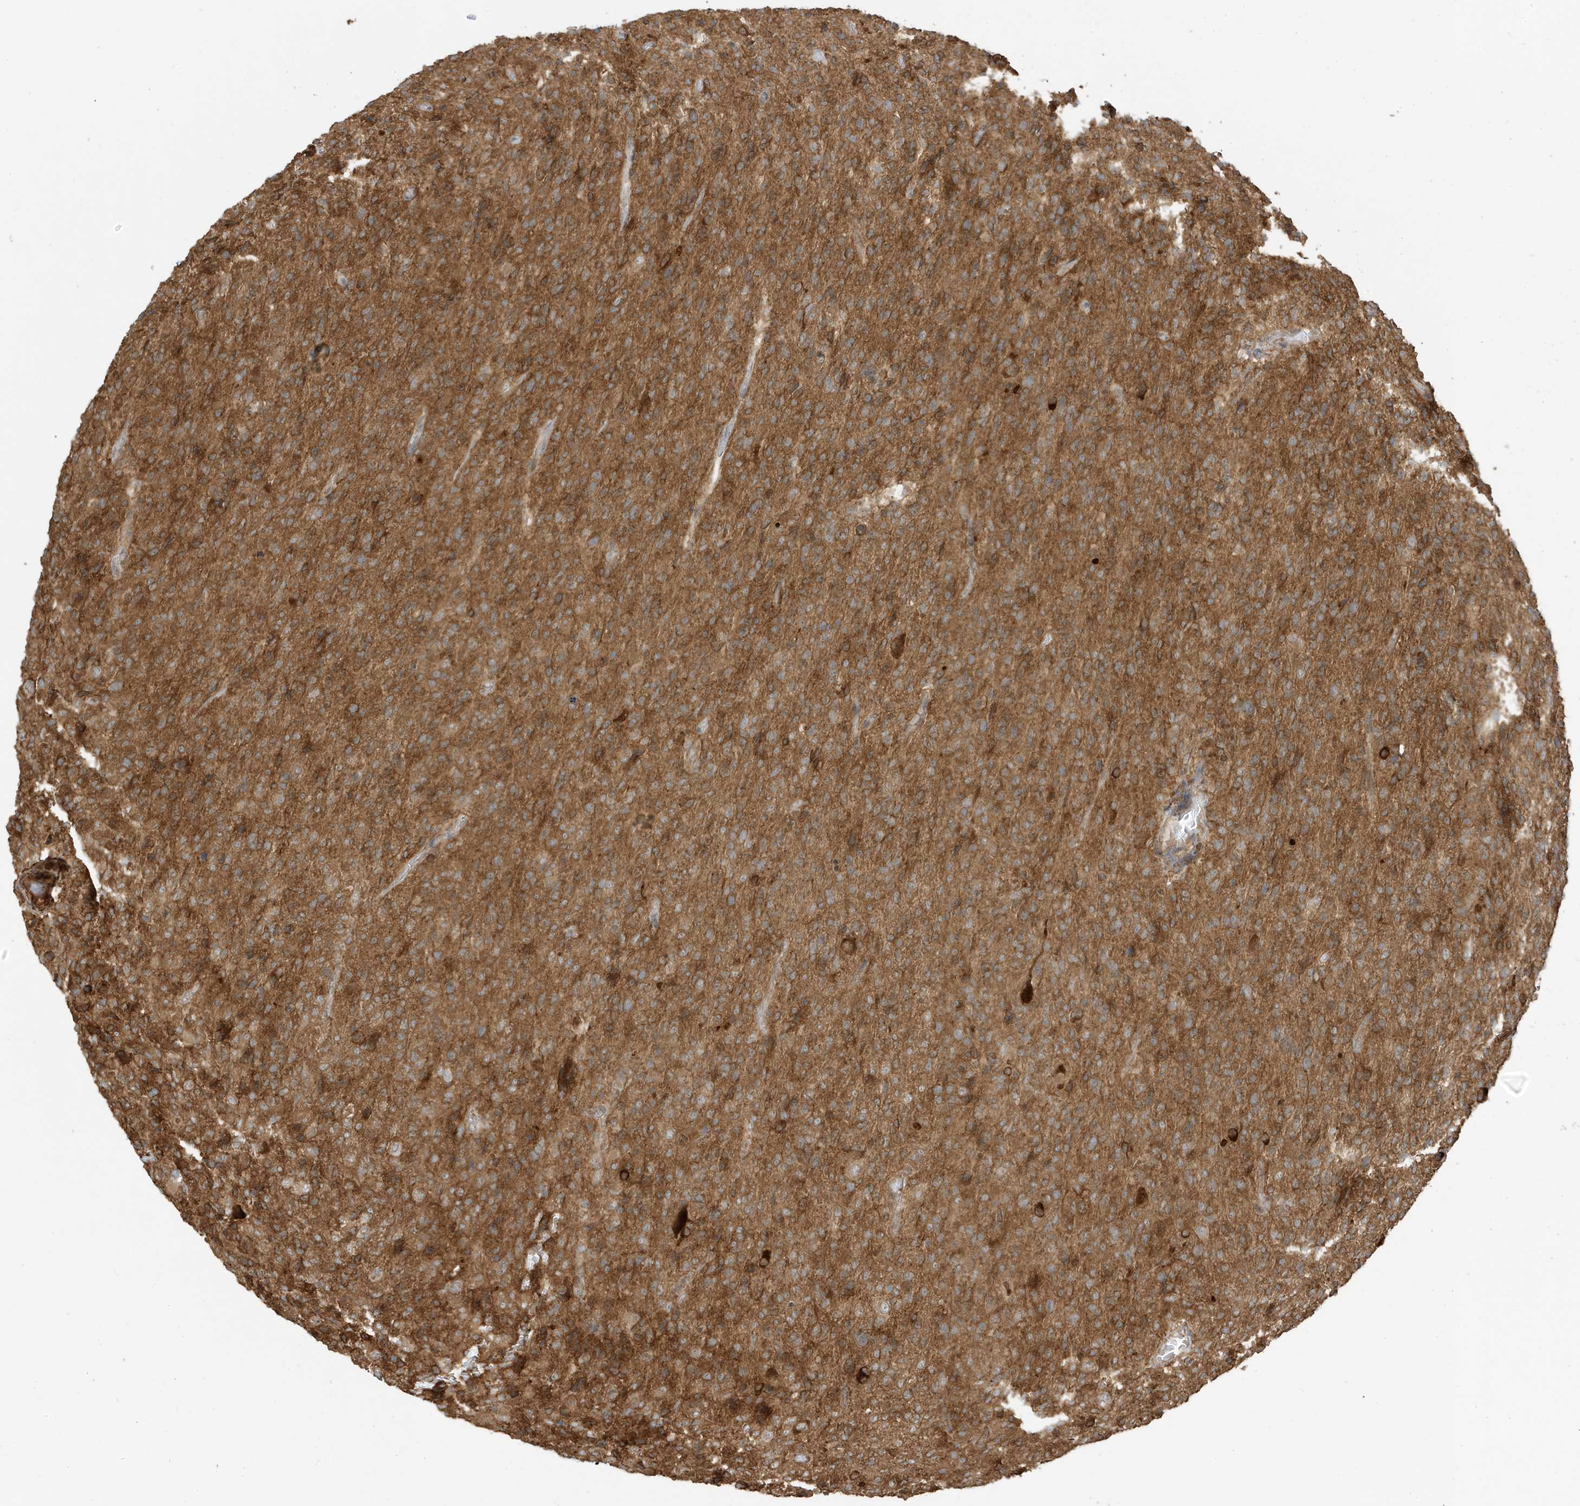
{"staining": {"intensity": "moderate", "quantity": ">75%", "location": "cytoplasmic/membranous"}, "tissue": "glioma", "cell_type": "Tumor cells", "image_type": "cancer", "snomed": [{"axis": "morphology", "description": "Glioma, malignant, High grade"}, {"axis": "topography", "description": "Brain"}], "caption": "Malignant glioma (high-grade) was stained to show a protein in brown. There is medium levels of moderate cytoplasmic/membranous positivity in about >75% of tumor cells.", "gene": "CDC42EP3", "patient": {"sex": "female", "age": 57}}